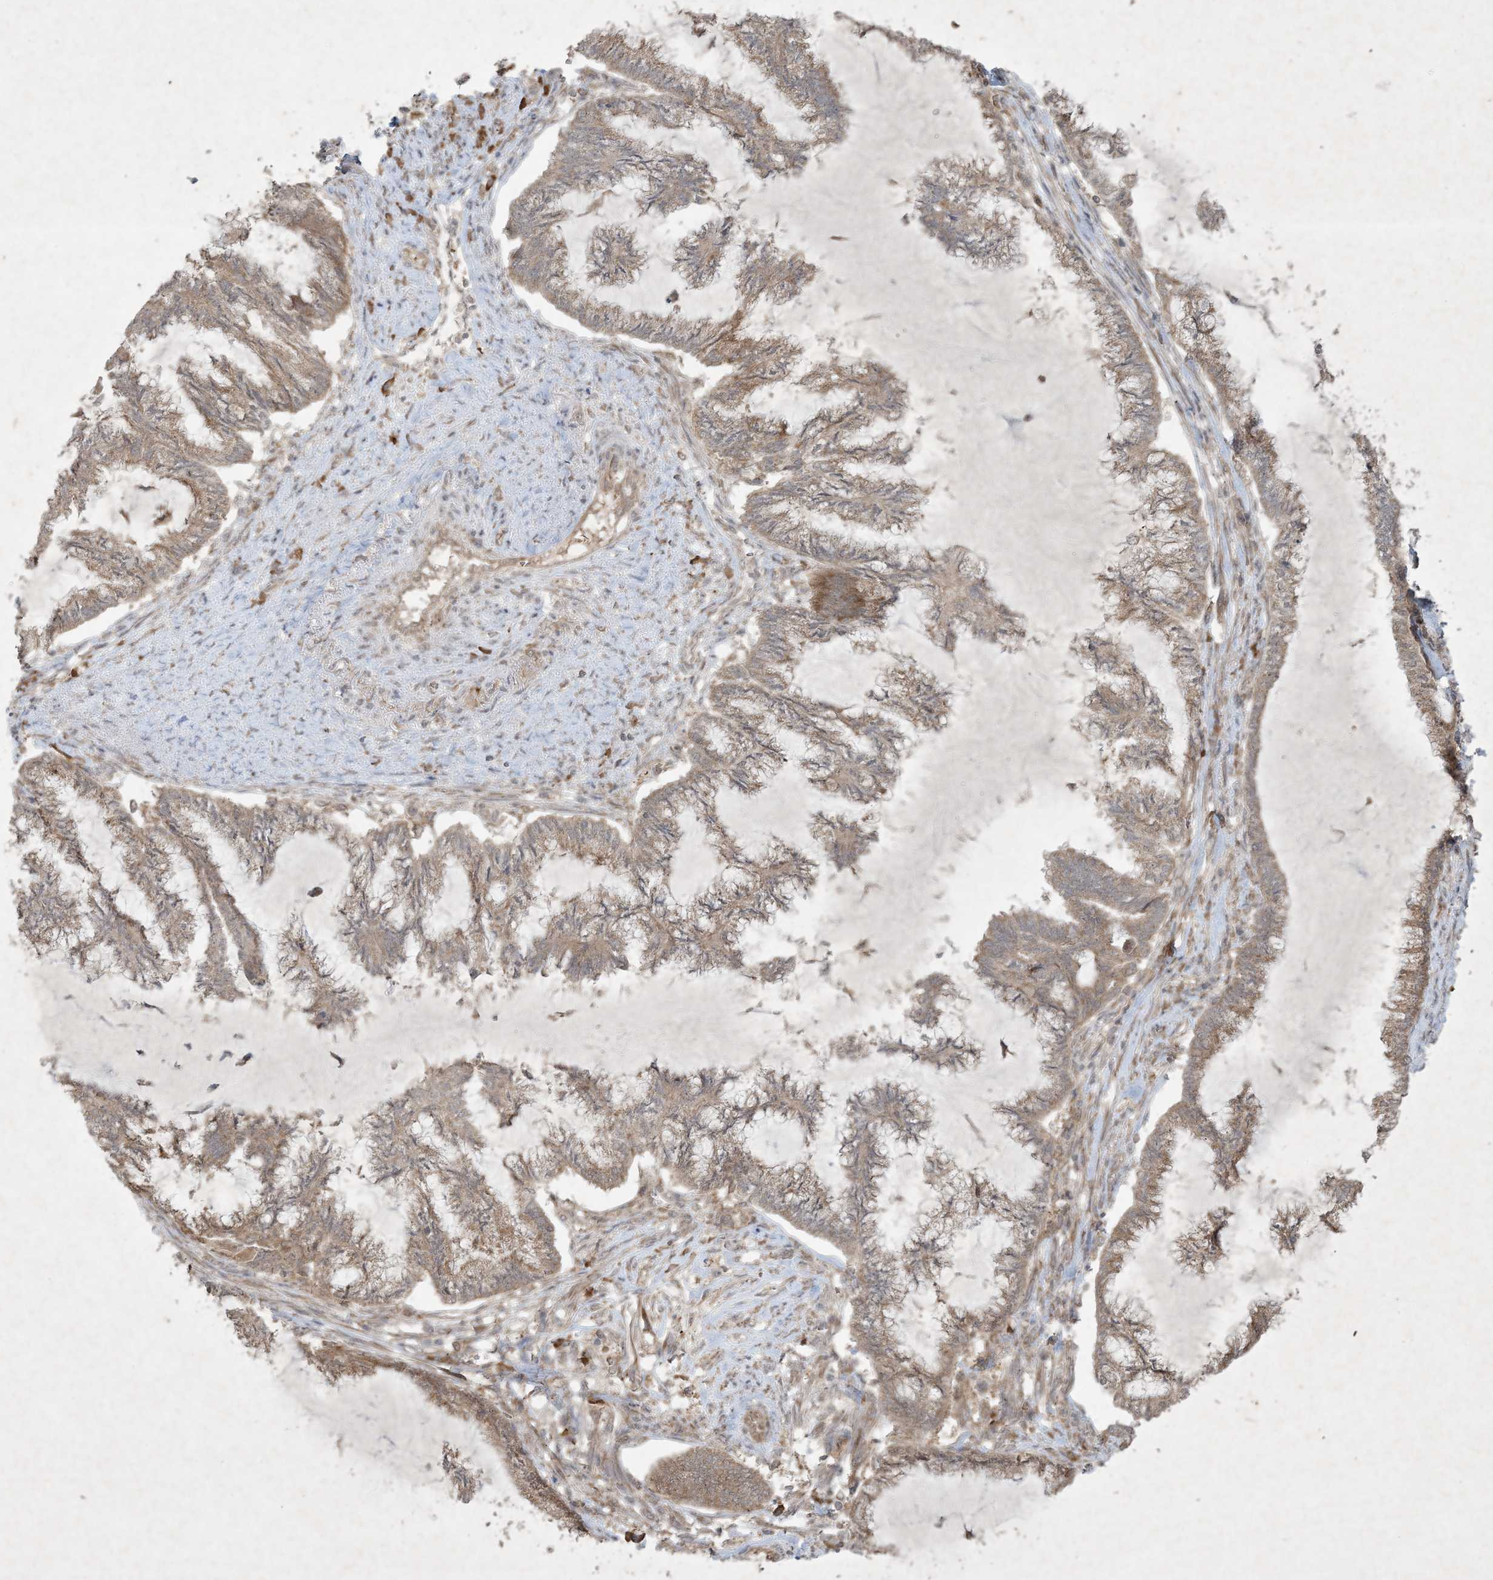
{"staining": {"intensity": "moderate", "quantity": ">75%", "location": "cytoplasmic/membranous"}, "tissue": "endometrial cancer", "cell_type": "Tumor cells", "image_type": "cancer", "snomed": [{"axis": "morphology", "description": "Adenocarcinoma, NOS"}, {"axis": "topography", "description": "Endometrium"}], "caption": "This histopathology image demonstrates immunohistochemistry (IHC) staining of human endometrial cancer (adenocarcinoma), with medium moderate cytoplasmic/membranous expression in approximately >75% of tumor cells.", "gene": "NRBP2", "patient": {"sex": "female", "age": 86}}